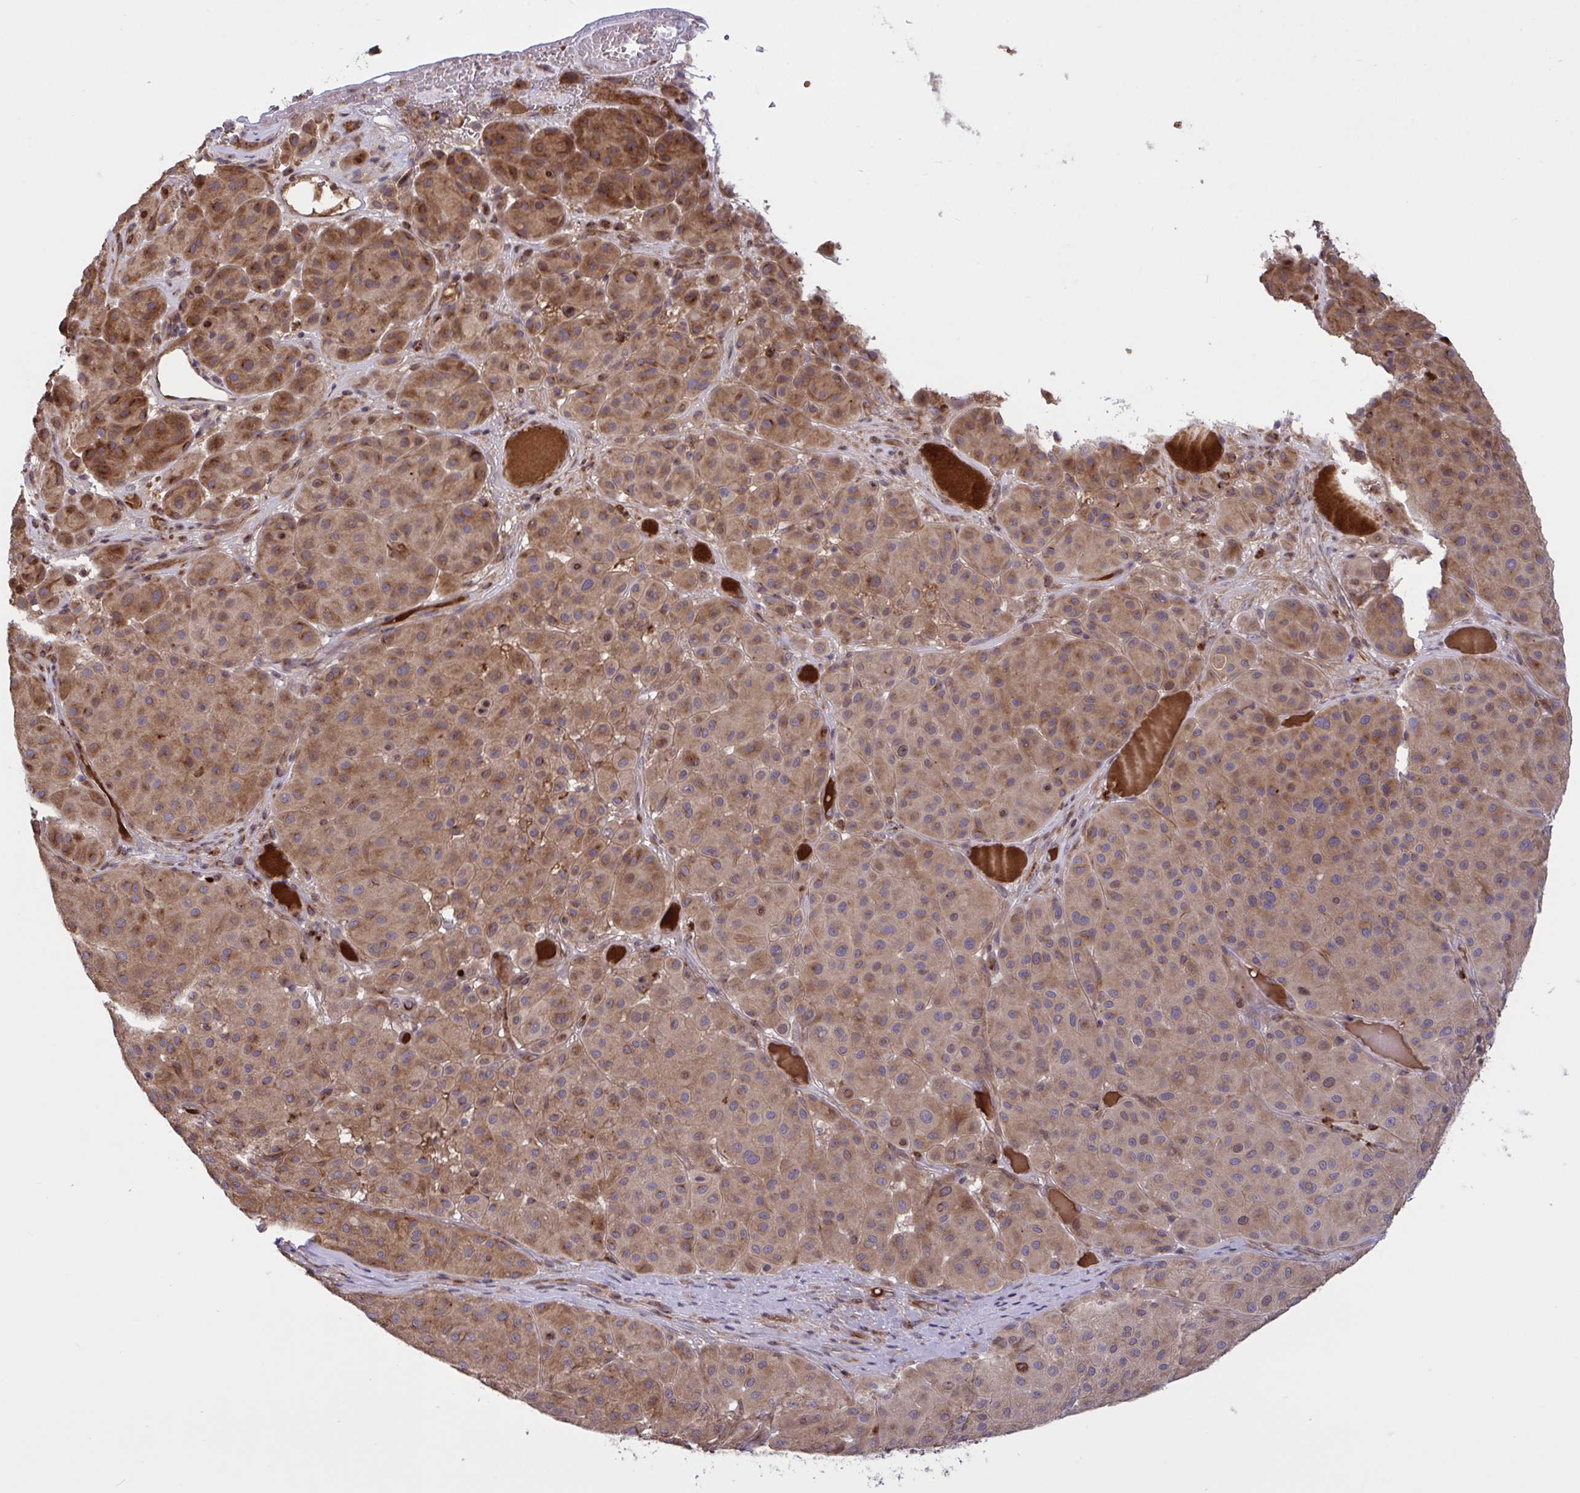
{"staining": {"intensity": "moderate", "quantity": ">75%", "location": "cytoplasmic/membranous"}, "tissue": "melanoma", "cell_type": "Tumor cells", "image_type": "cancer", "snomed": [{"axis": "morphology", "description": "Malignant melanoma, Metastatic site"}, {"axis": "topography", "description": "Smooth muscle"}], "caption": "IHC photomicrograph of human malignant melanoma (metastatic site) stained for a protein (brown), which reveals medium levels of moderate cytoplasmic/membranous expression in about >75% of tumor cells.", "gene": "IL1R1", "patient": {"sex": "male", "age": 41}}